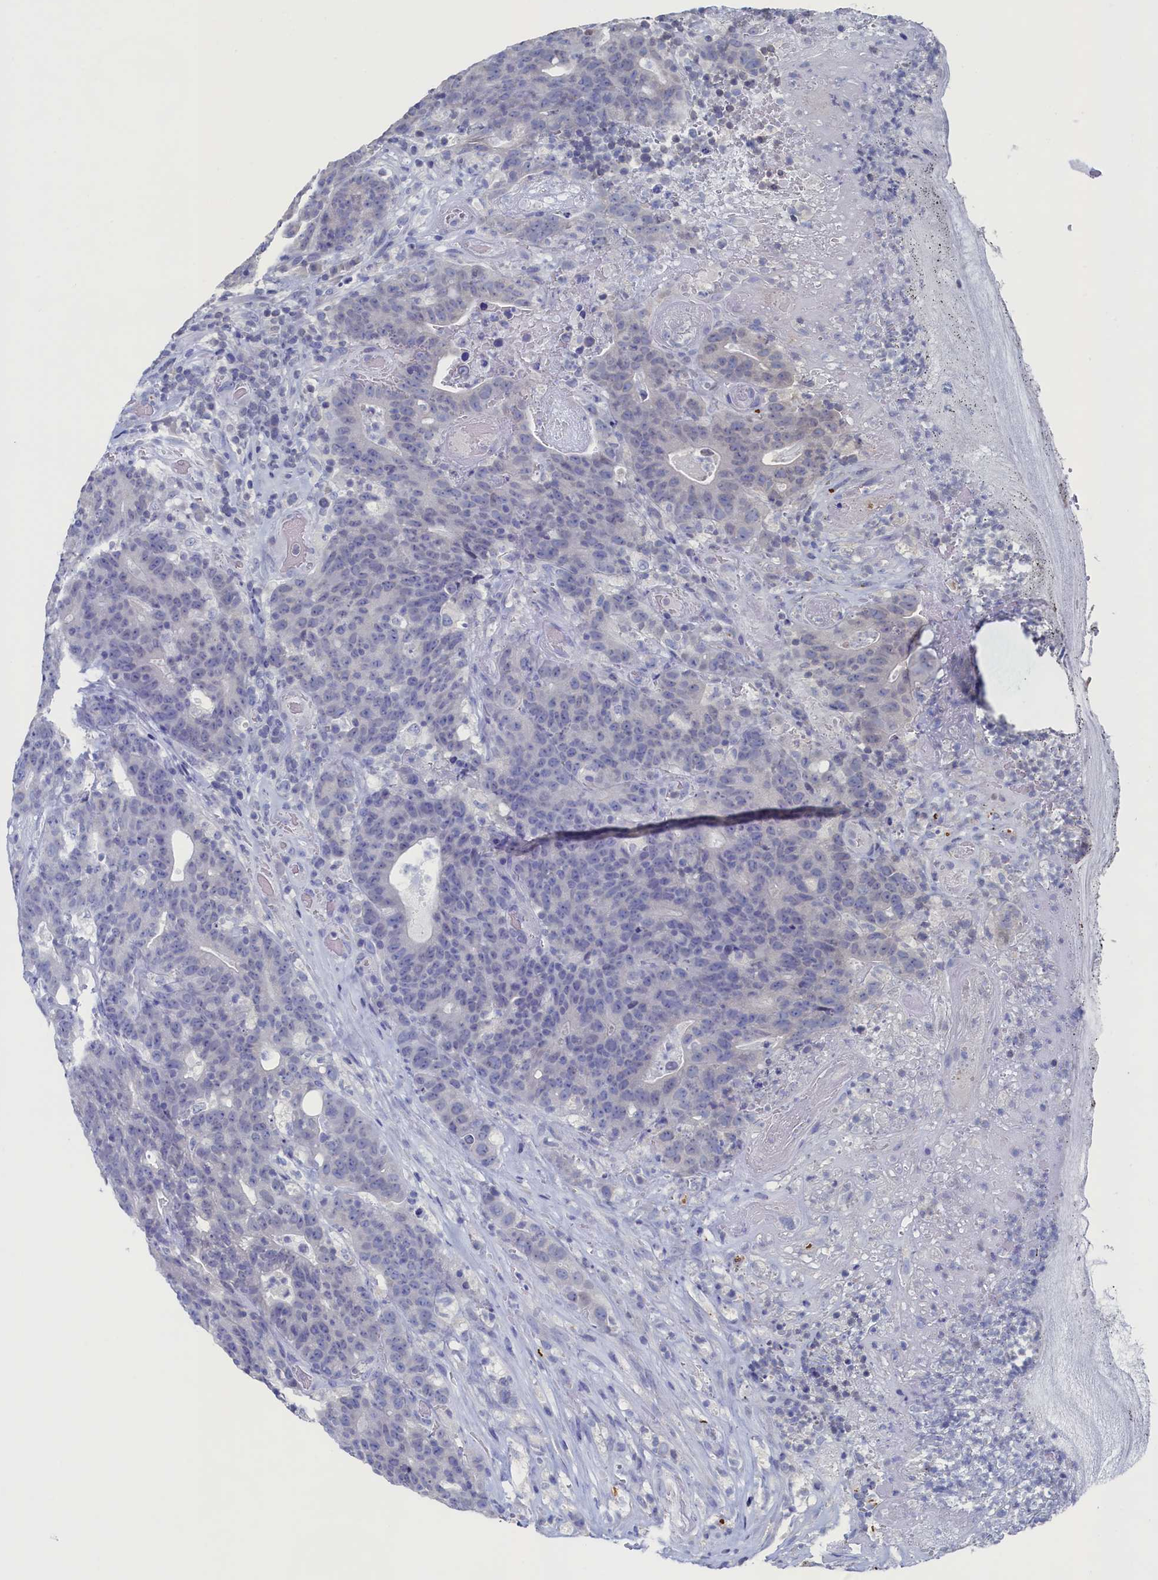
{"staining": {"intensity": "negative", "quantity": "none", "location": "none"}, "tissue": "colorectal cancer", "cell_type": "Tumor cells", "image_type": "cancer", "snomed": [{"axis": "morphology", "description": "Adenocarcinoma, NOS"}, {"axis": "topography", "description": "Colon"}], "caption": "DAB (3,3'-diaminobenzidine) immunohistochemical staining of adenocarcinoma (colorectal) shows no significant expression in tumor cells. (Brightfield microscopy of DAB IHC at high magnification).", "gene": "C11orf54", "patient": {"sex": "female", "age": 75}}